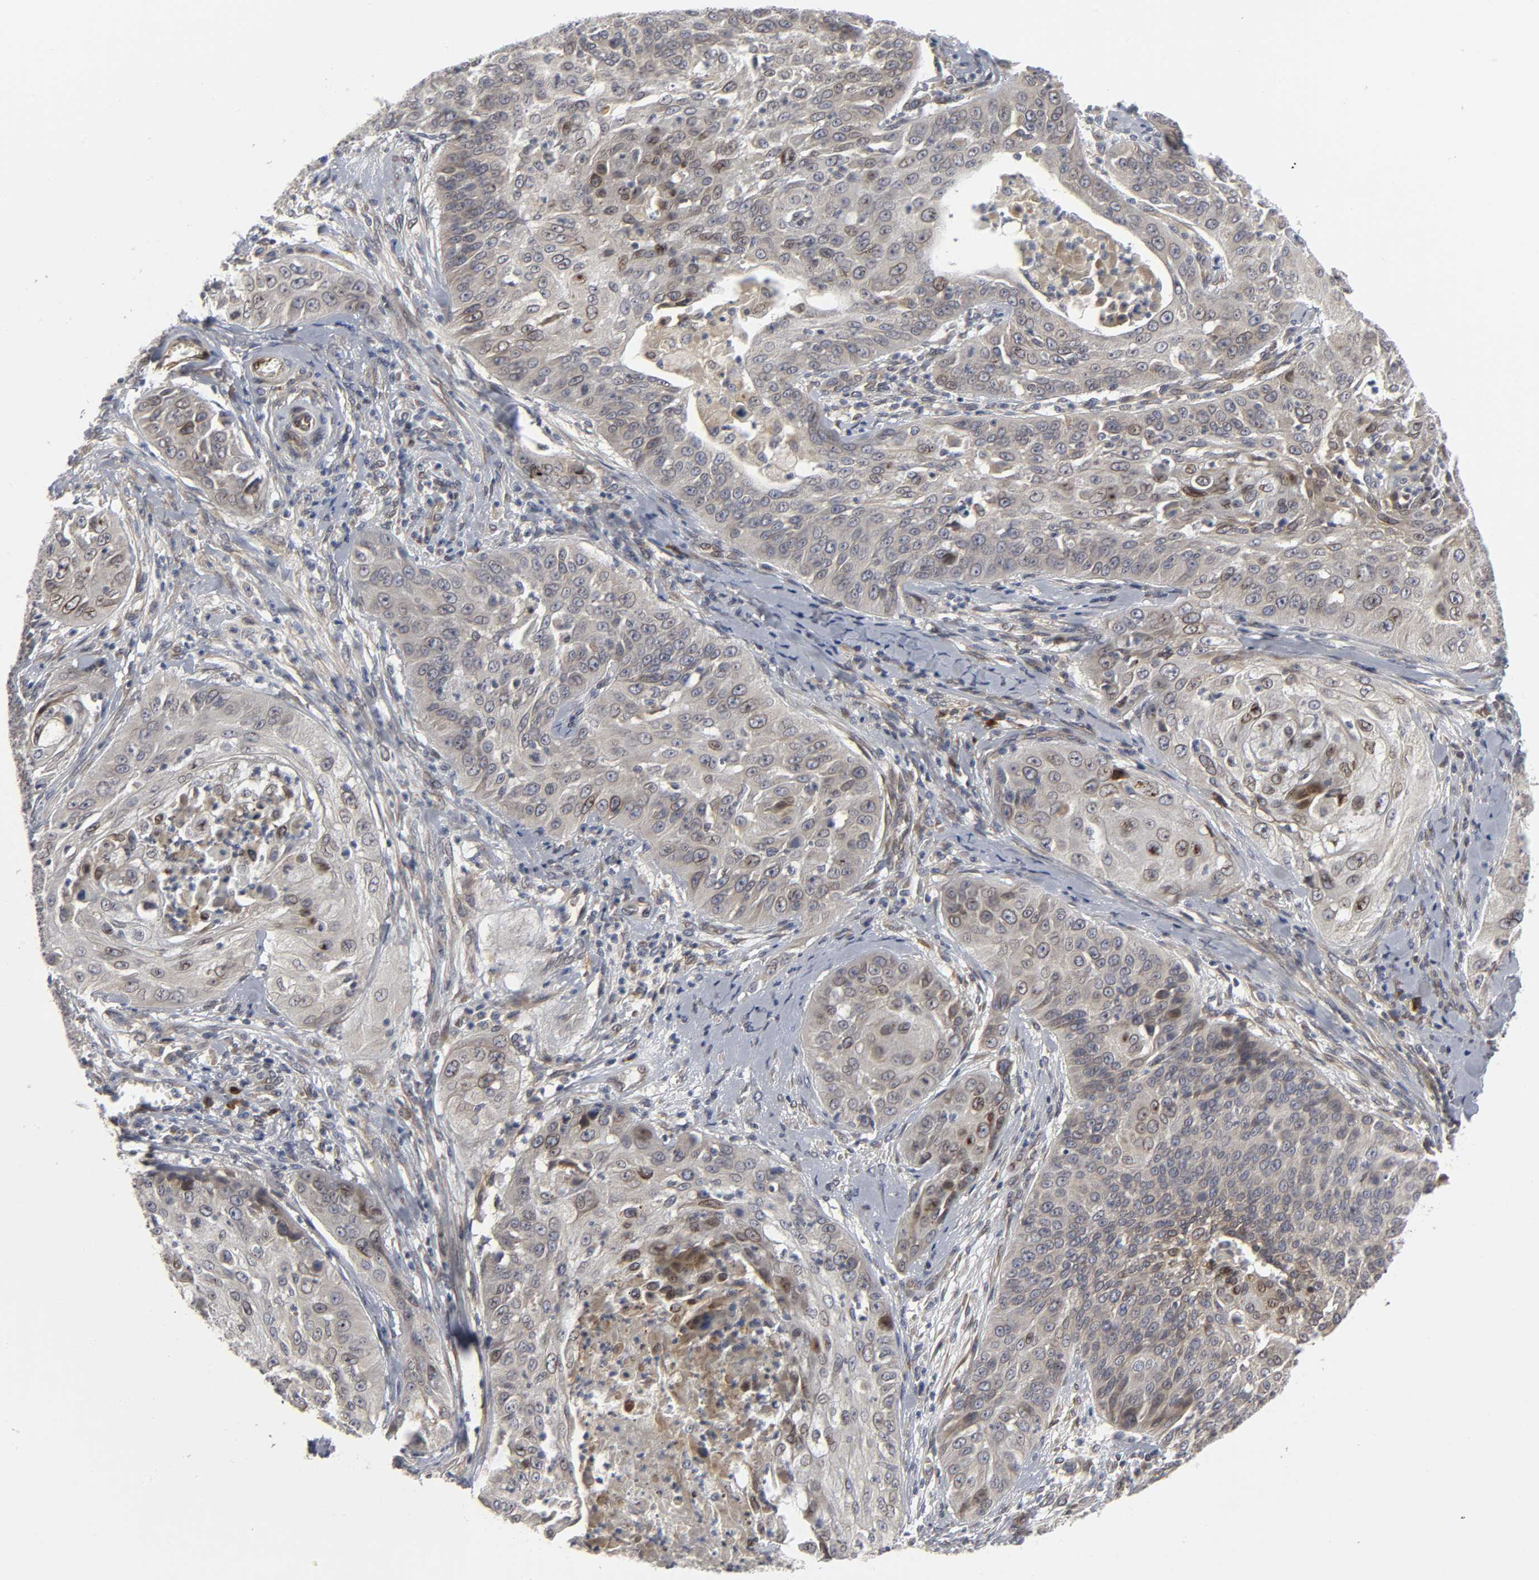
{"staining": {"intensity": "weak", "quantity": "<25%", "location": "cytoplasmic/membranous"}, "tissue": "cervical cancer", "cell_type": "Tumor cells", "image_type": "cancer", "snomed": [{"axis": "morphology", "description": "Squamous cell carcinoma, NOS"}, {"axis": "topography", "description": "Cervix"}], "caption": "Immunohistochemistry image of squamous cell carcinoma (cervical) stained for a protein (brown), which reveals no positivity in tumor cells.", "gene": "ASB6", "patient": {"sex": "female", "age": 64}}